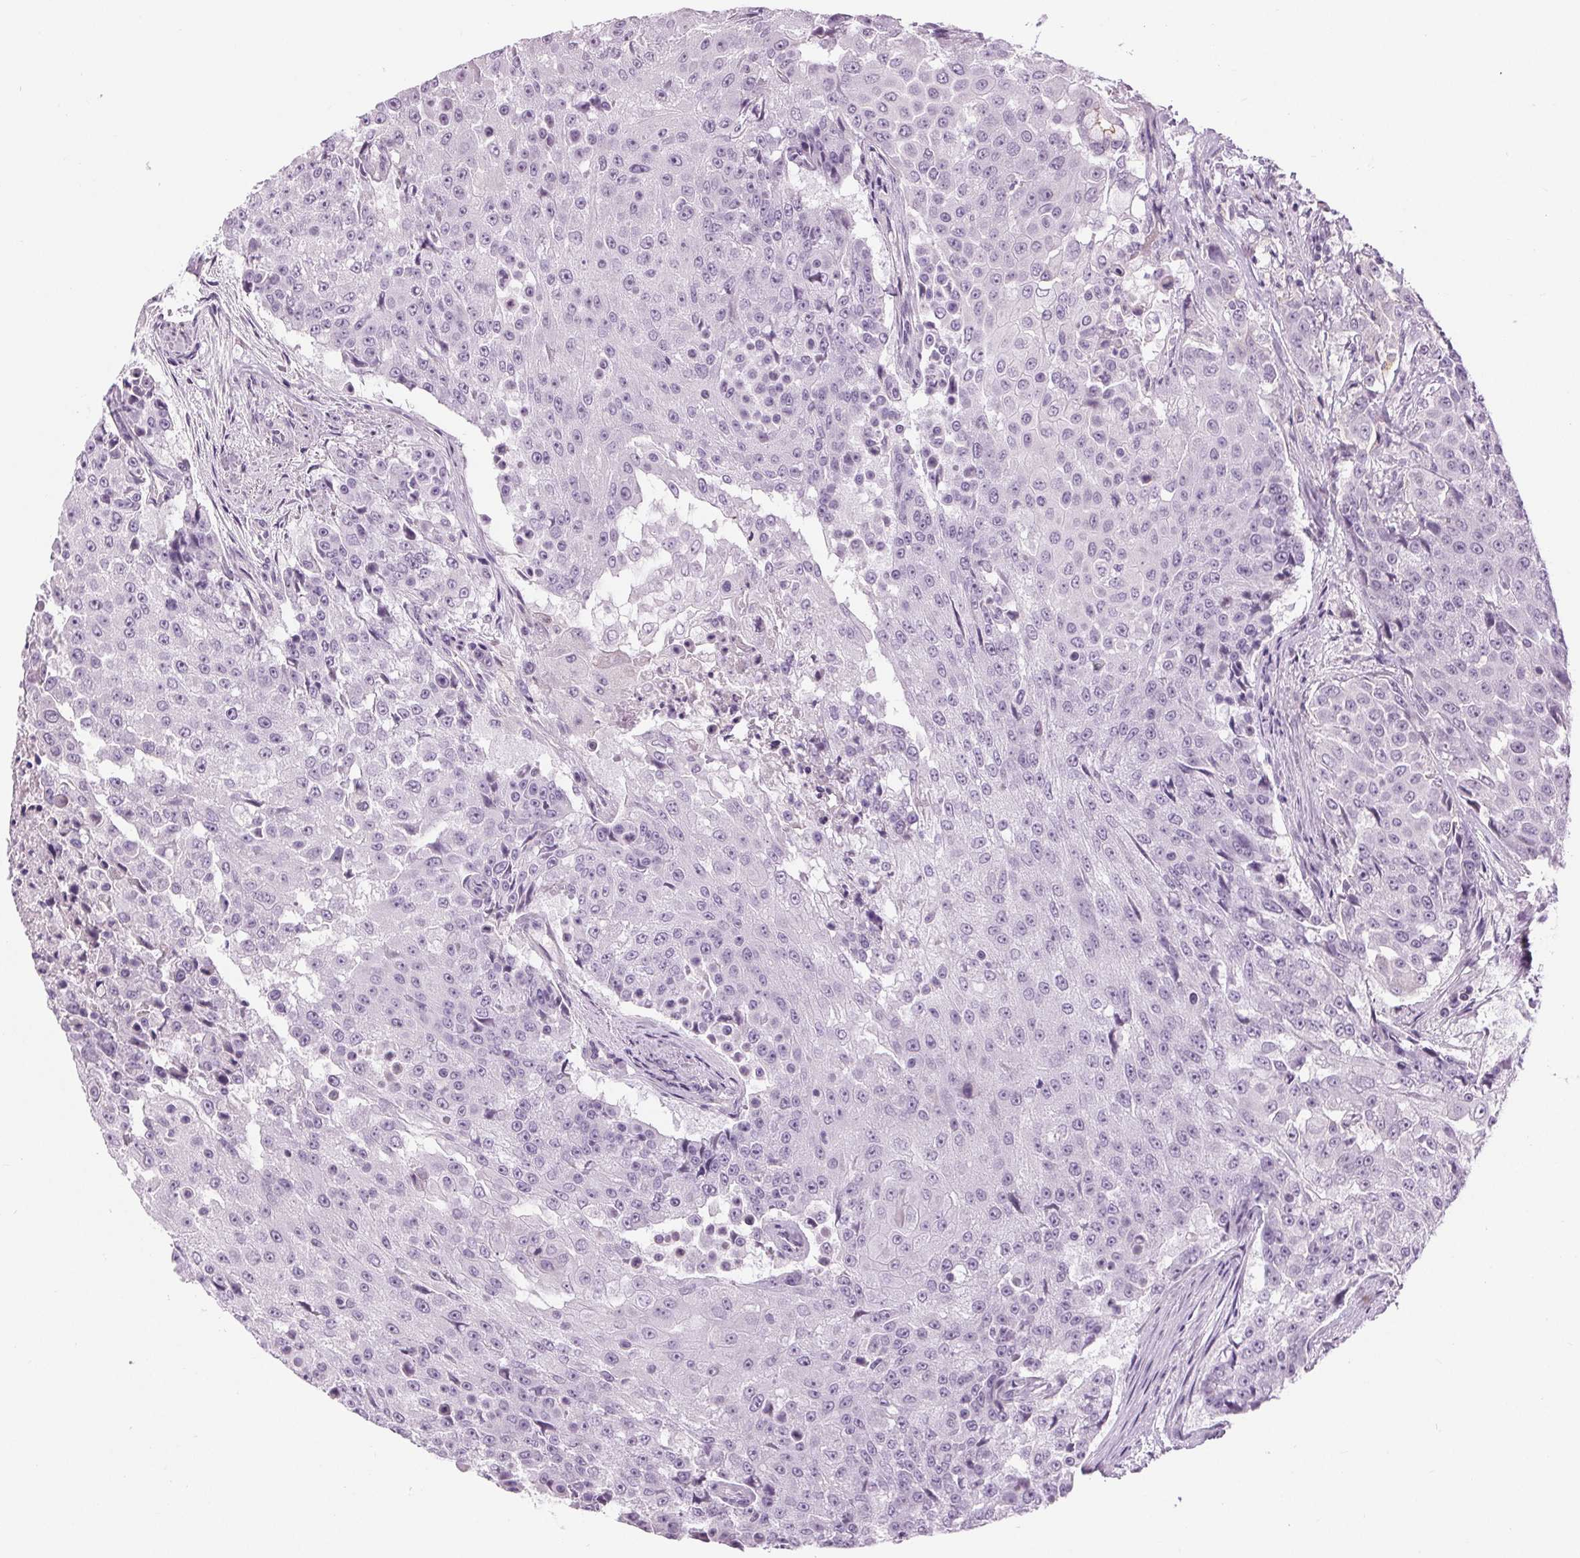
{"staining": {"intensity": "negative", "quantity": "none", "location": "none"}, "tissue": "urothelial cancer", "cell_type": "Tumor cells", "image_type": "cancer", "snomed": [{"axis": "morphology", "description": "Urothelial carcinoma, High grade"}, {"axis": "topography", "description": "Urinary bladder"}], "caption": "This image is of urothelial cancer stained with immunohistochemistry to label a protein in brown with the nuclei are counter-stained blue. There is no positivity in tumor cells.", "gene": "MISP", "patient": {"sex": "female", "age": 63}}